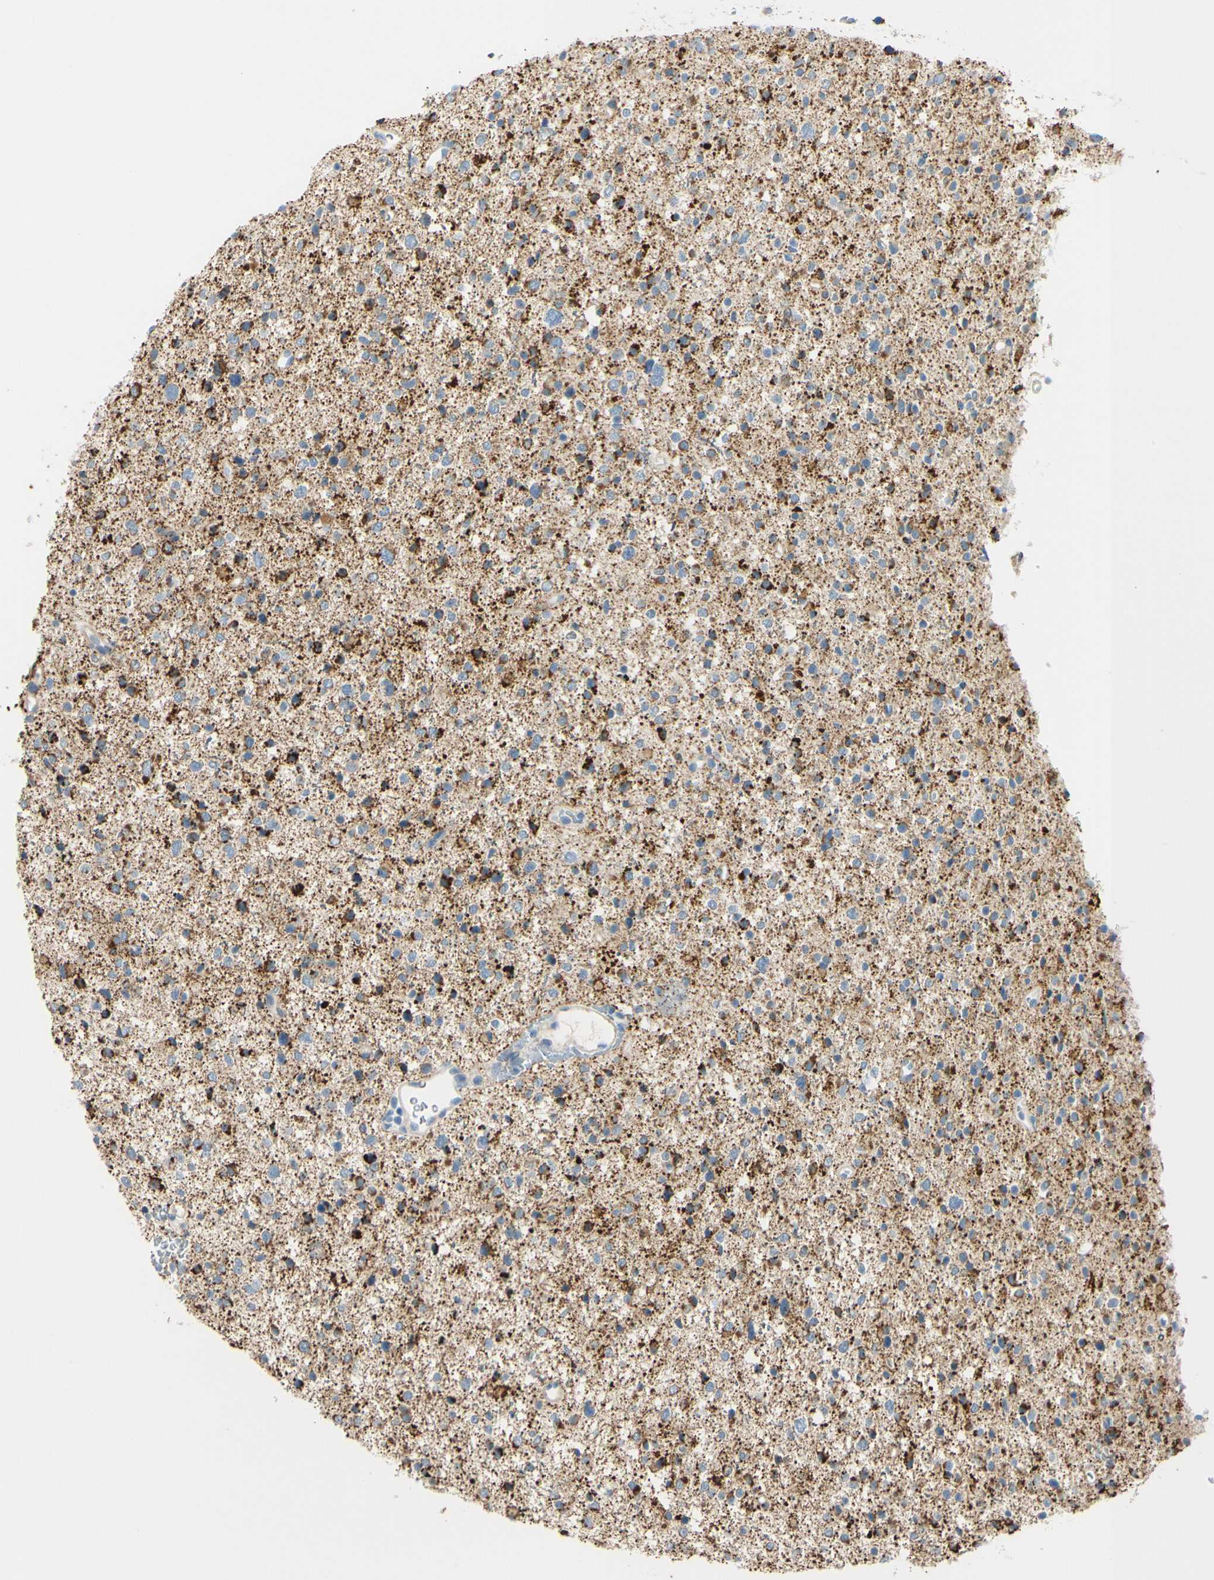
{"staining": {"intensity": "strong", "quantity": "<25%", "location": "cytoplasmic/membranous"}, "tissue": "glioma", "cell_type": "Tumor cells", "image_type": "cancer", "snomed": [{"axis": "morphology", "description": "Glioma, malignant, Low grade"}, {"axis": "topography", "description": "Brain"}], "caption": "Protein staining of malignant low-grade glioma tissue reveals strong cytoplasmic/membranous positivity in about <25% of tumor cells.", "gene": "GALNT5", "patient": {"sex": "female", "age": 37}}